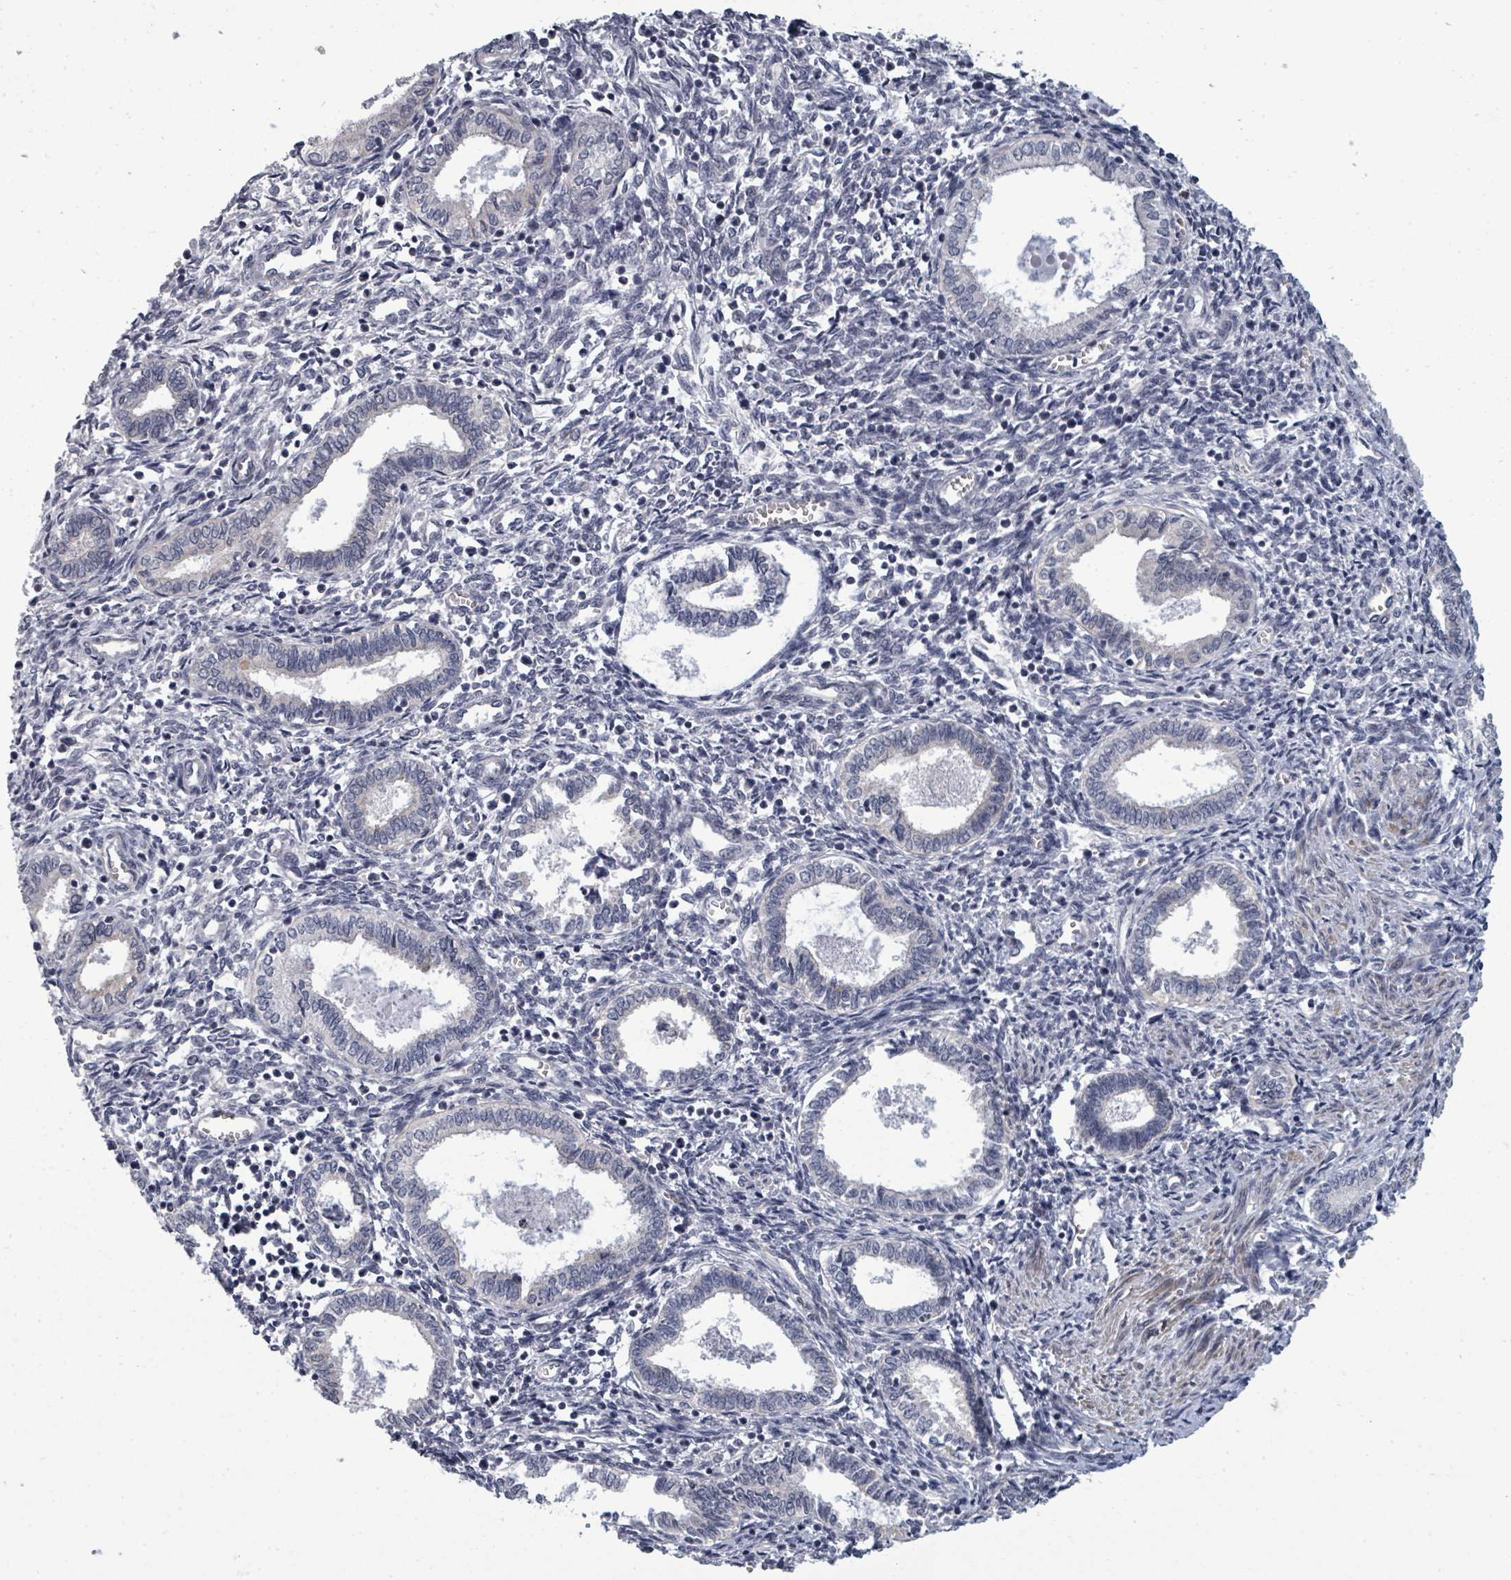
{"staining": {"intensity": "negative", "quantity": "none", "location": "none"}, "tissue": "endometrium", "cell_type": "Cells in endometrial stroma", "image_type": "normal", "snomed": [{"axis": "morphology", "description": "Normal tissue, NOS"}, {"axis": "topography", "description": "Endometrium"}], "caption": "This is an immunohistochemistry (IHC) micrograph of unremarkable endometrium. There is no positivity in cells in endometrial stroma.", "gene": "PTPN20", "patient": {"sex": "female", "age": 37}}